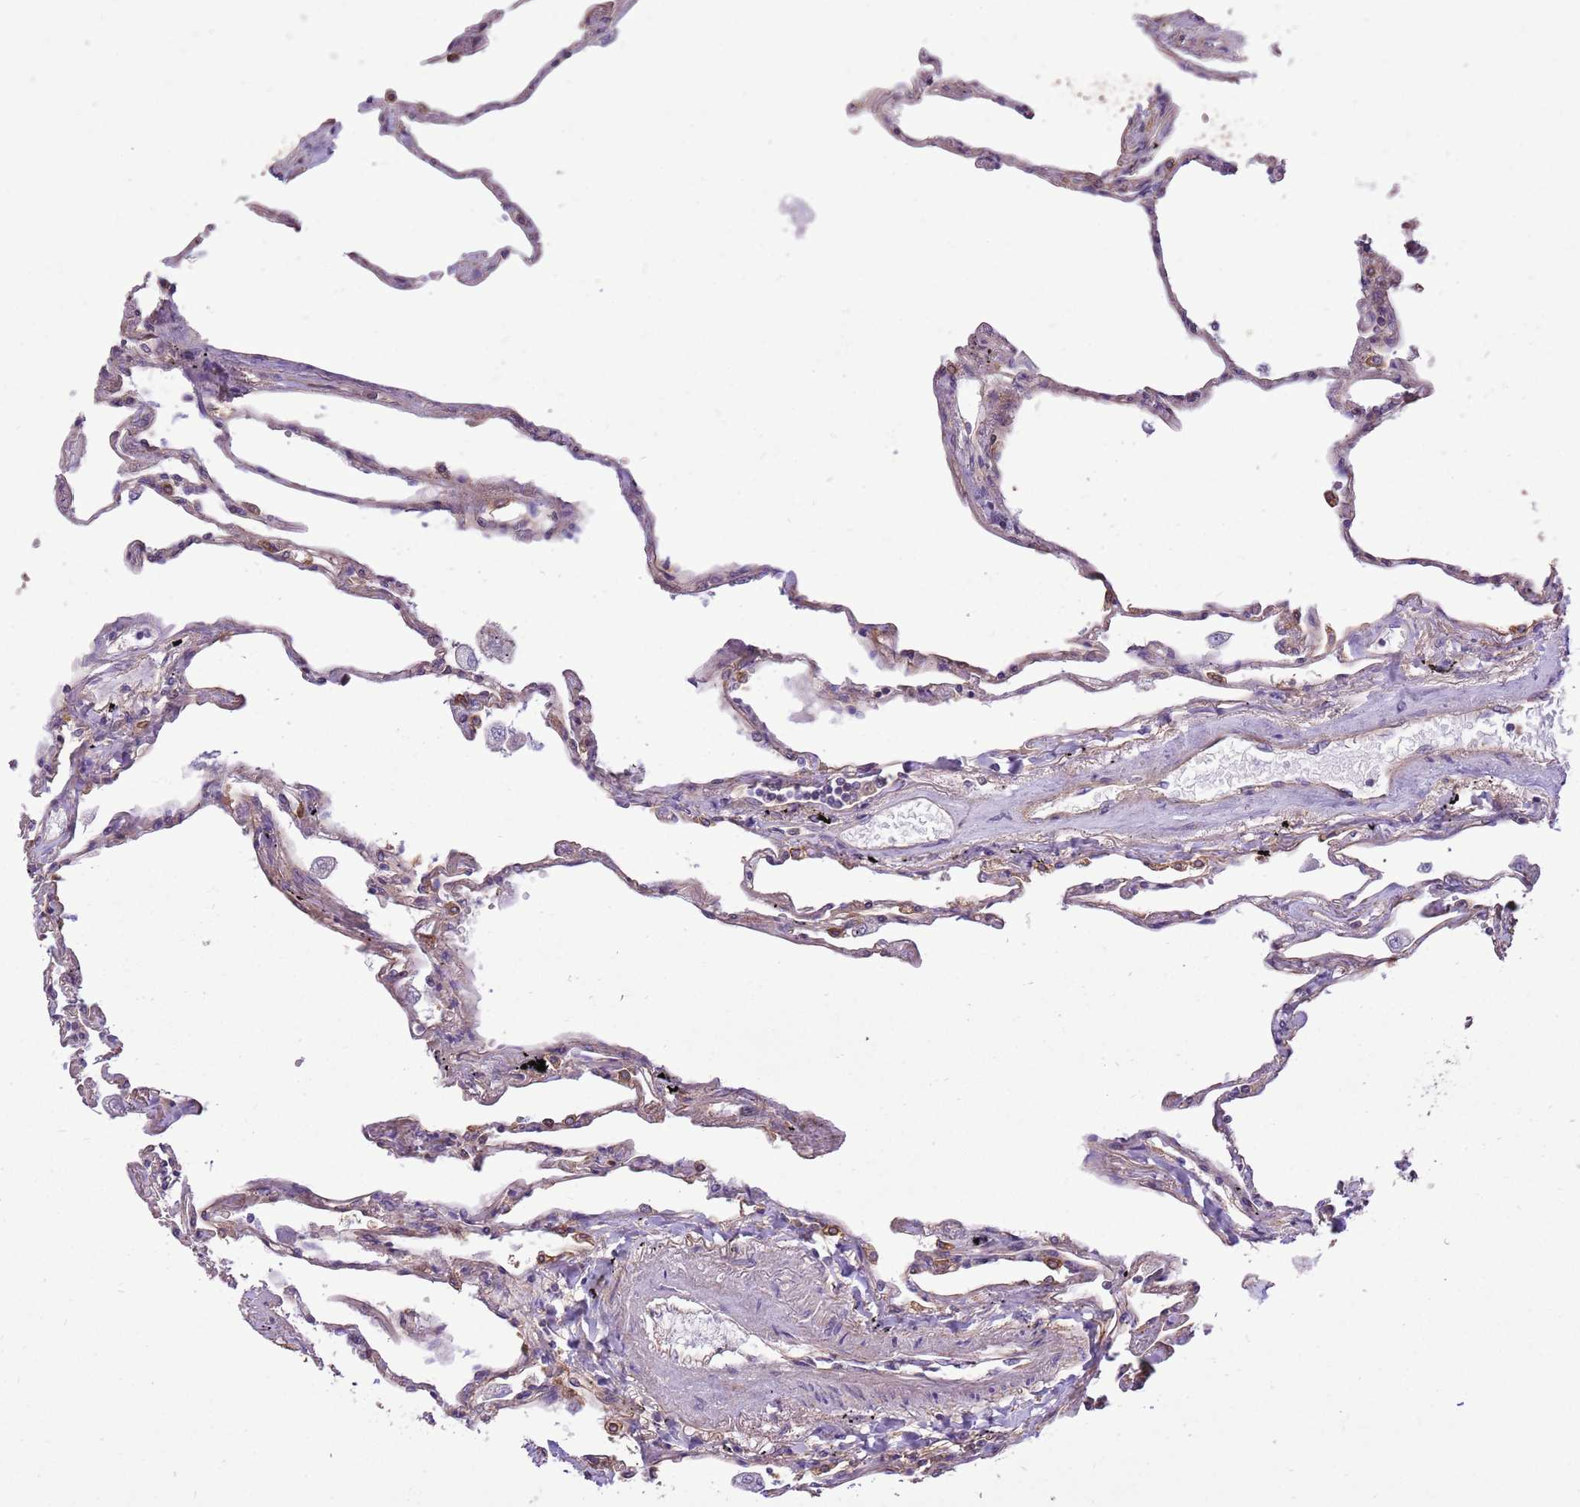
{"staining": {"intensity": "strong", "quantity": "25%-75%", "location": "cytoplasmic/membranous"}, "tissue": "lung", "cell_type": "Alveolar cells", "image_type": "normal", "snomed": [{"axis": "morphology", "description": "Normal tissue, NOS"}, {"axis": "topography", "description": "Lung"}], "caption": "Benign lung exhibits strong cytoplasmic/membranous expression in approximately 25%-75% of alveolar cells.", "gene": "WASHC4", "patient": {"sex": "female", "age": 67}}